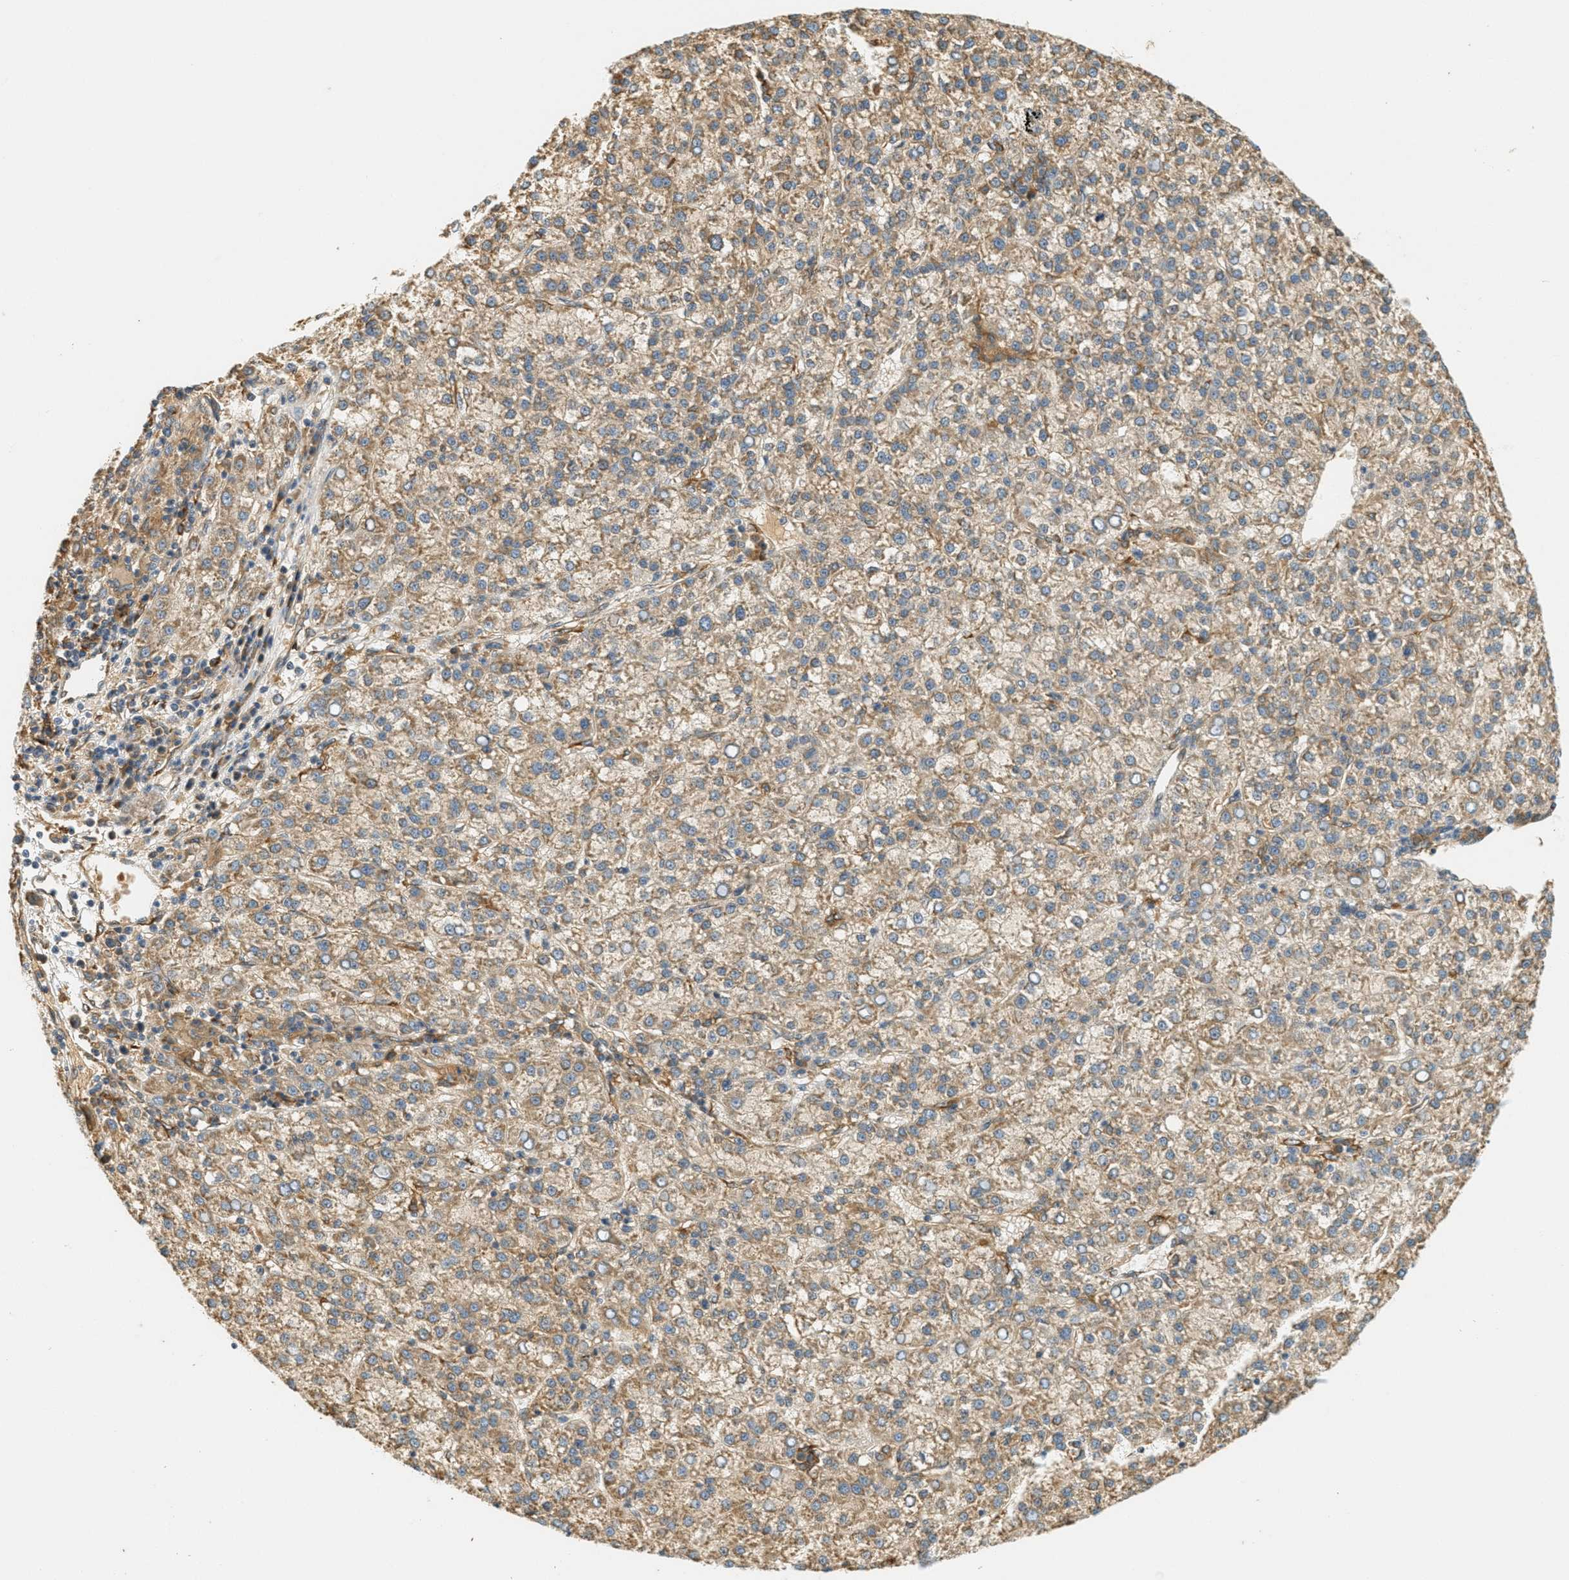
{"staining": {"intensity": "weak", "quantity": ">75%", "location": "cytoplasmic/membranous"}, "tissue": "liver cancer", "cell_type": "Tumor cells", "image_type": "cancer", "snomed": [{"axis": "morphology", "description": "Carcinoma, Hepatocellular, NOS"}, {"axis": "topography", "description": "Liver"}], "caption": "Immunohistochemistry (IHC) photomicrograph of liver cancer (hepatocellular carcinoma) stained for a protein (brown), which reveals low levels of weak cytoplasmic/membranous positivity in about >75% of tumor cells.", "gene": "PDK1", "patient": {"sex": "female", "age": 58}}